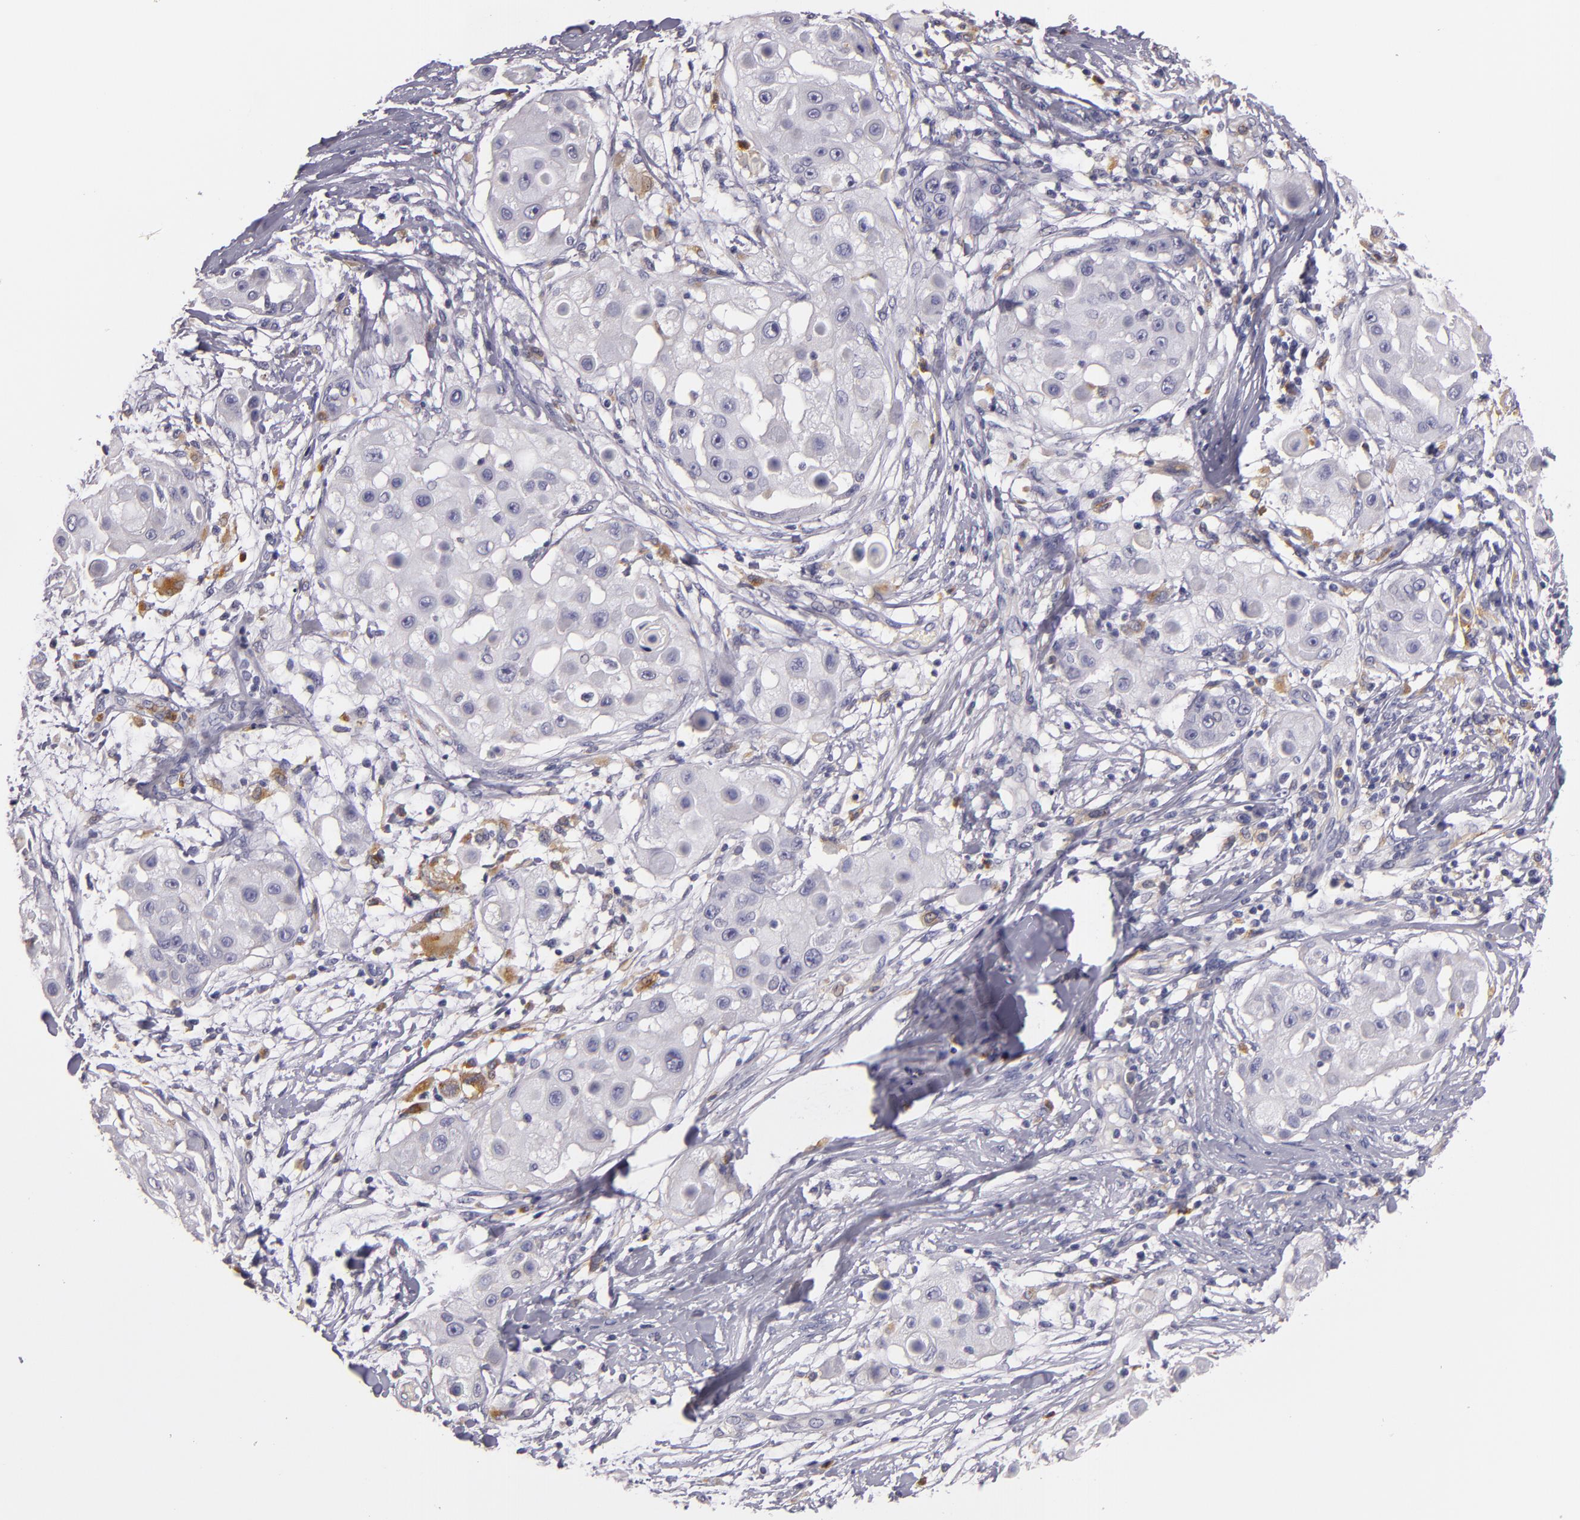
{"staining": {"intensity": "negative", "quantity": "none", "location": "none"}, "tissue": "skin cancer", "cell_type": "Tumor cells", "image_type": "cancer", "snomed": [{"axis": "morphology", "description": "Squamous cell carcinoma, NOS"}, {"axis": "topography", "description": "Skin"}], "caption": "An immunohistochemistry (IHC) image of skin cancer (squamous cell carcinoma) is shown. There is no staining in tumor cells of skin cancer (squamous cell carcinoma).", "gene": "TLR8", "patient": {"sex": "female", "age": 57}}